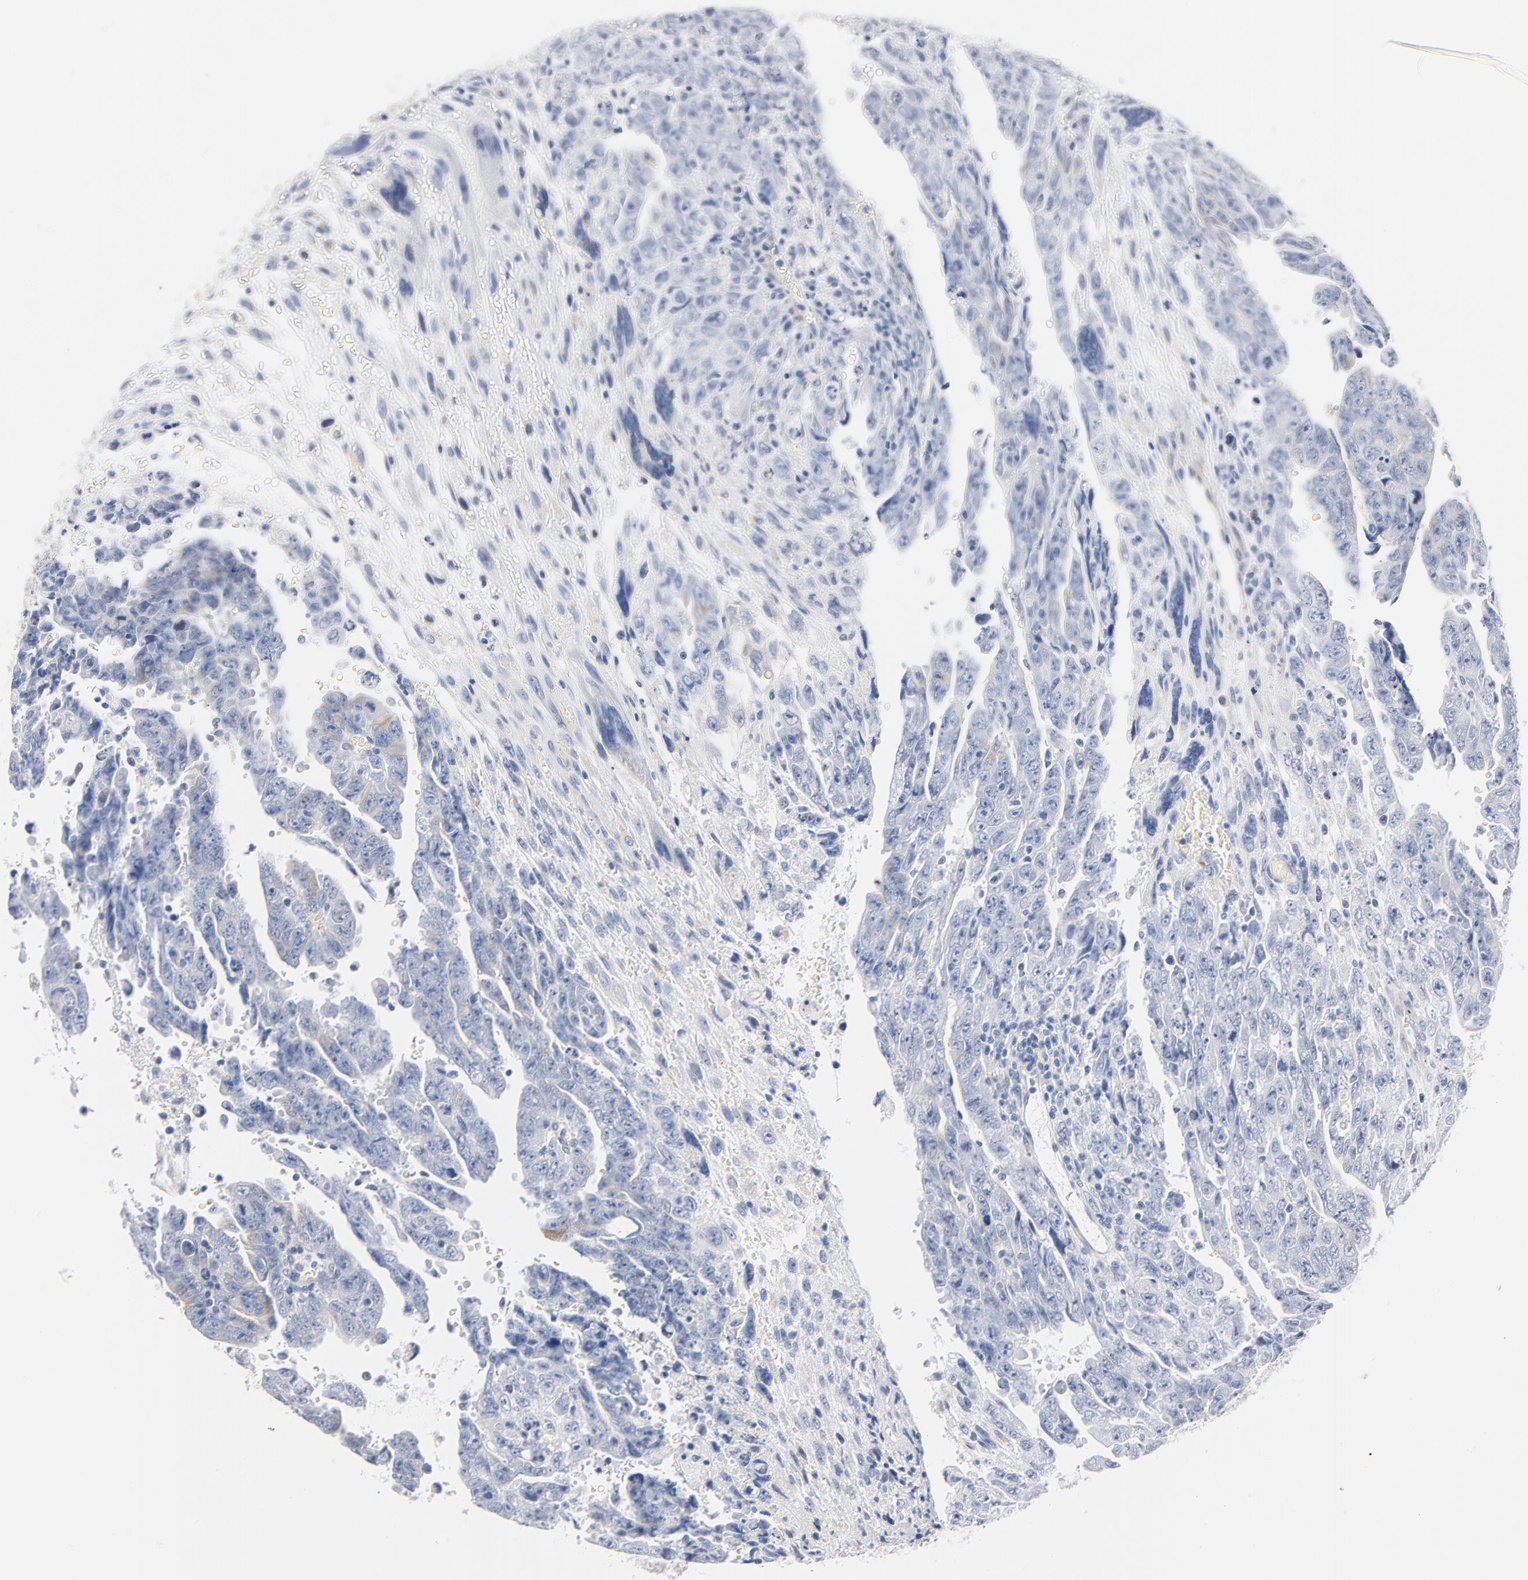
{"staining": {"intensity": "negative", "quantity": "none", "location": "none"}, "tissue": "testis cancer", "cell_type": "Tumor cells", "image_type": "cancer", "snomed": [{"axis": "morphology", "description": "Carcinoma, Embryonal, NOS"}, {"axis": "topography", "description": "Testis"}], "caption": "A histopathology image of human testis cancer is negative for staining in tumor cells.", "gene": "IFT43", "patient": {"sex": "male", "age": 28}}